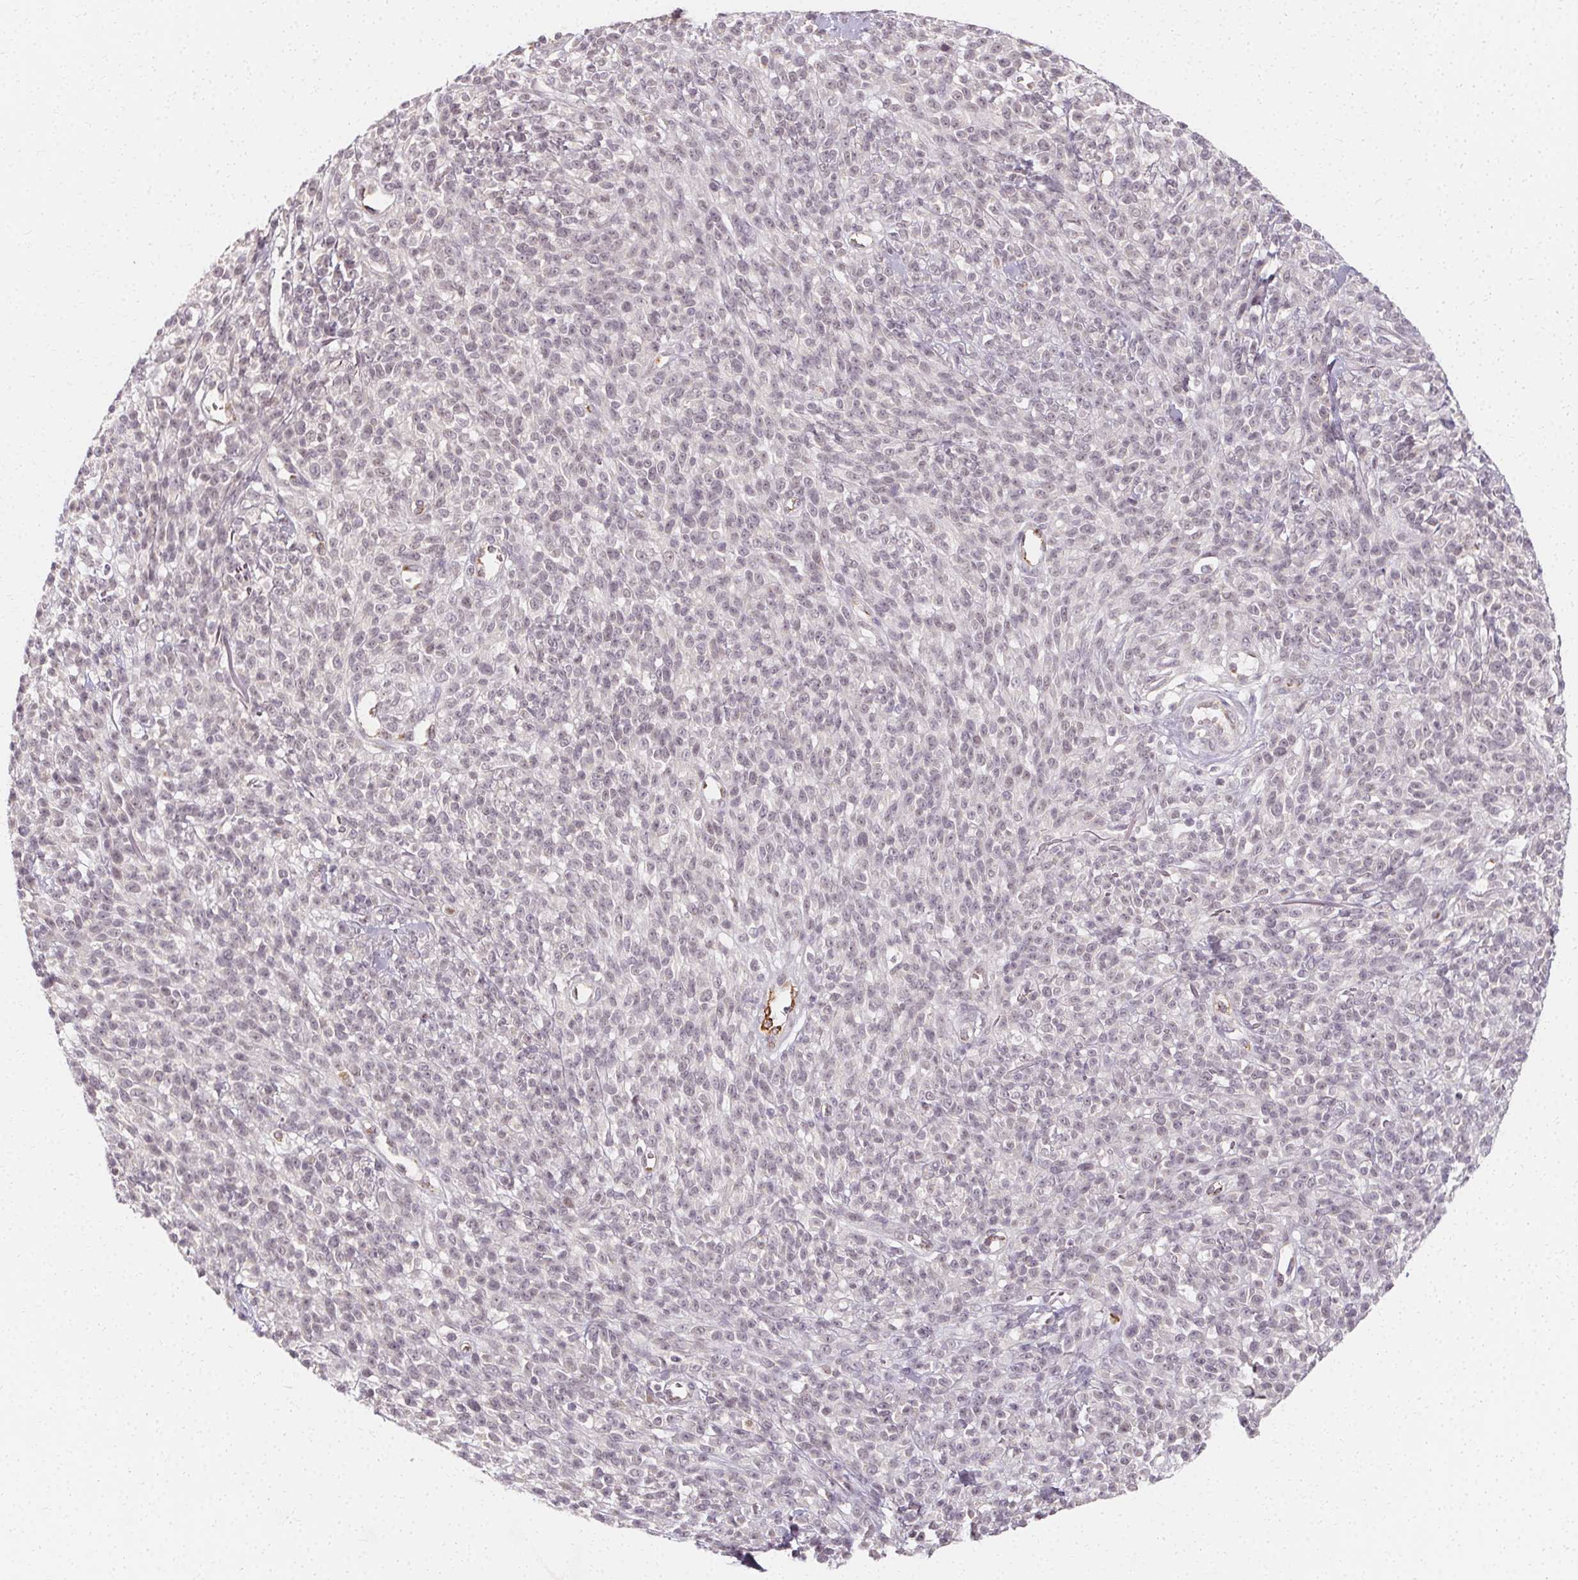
{"staining": {"intensity": "negative", "quantity": "none", "location": "none"}, "tissue": "melanoma", "cell_type": "Tumor cells", "image_type": "cancer", "snomed": [{"axis": "morphology", "description": "Malignant melanoma, NOS"}, {"axis": "topography", "description": "Skin"}, {"axis": "topography", "description": "Skin of trunk"}], "caption": "Photomicrograph shows no protein positivity in tumor cells of malignant melanoma tissue.", "gene": "CLCNKB", "patient": {"sex": "male", "age": 74}}